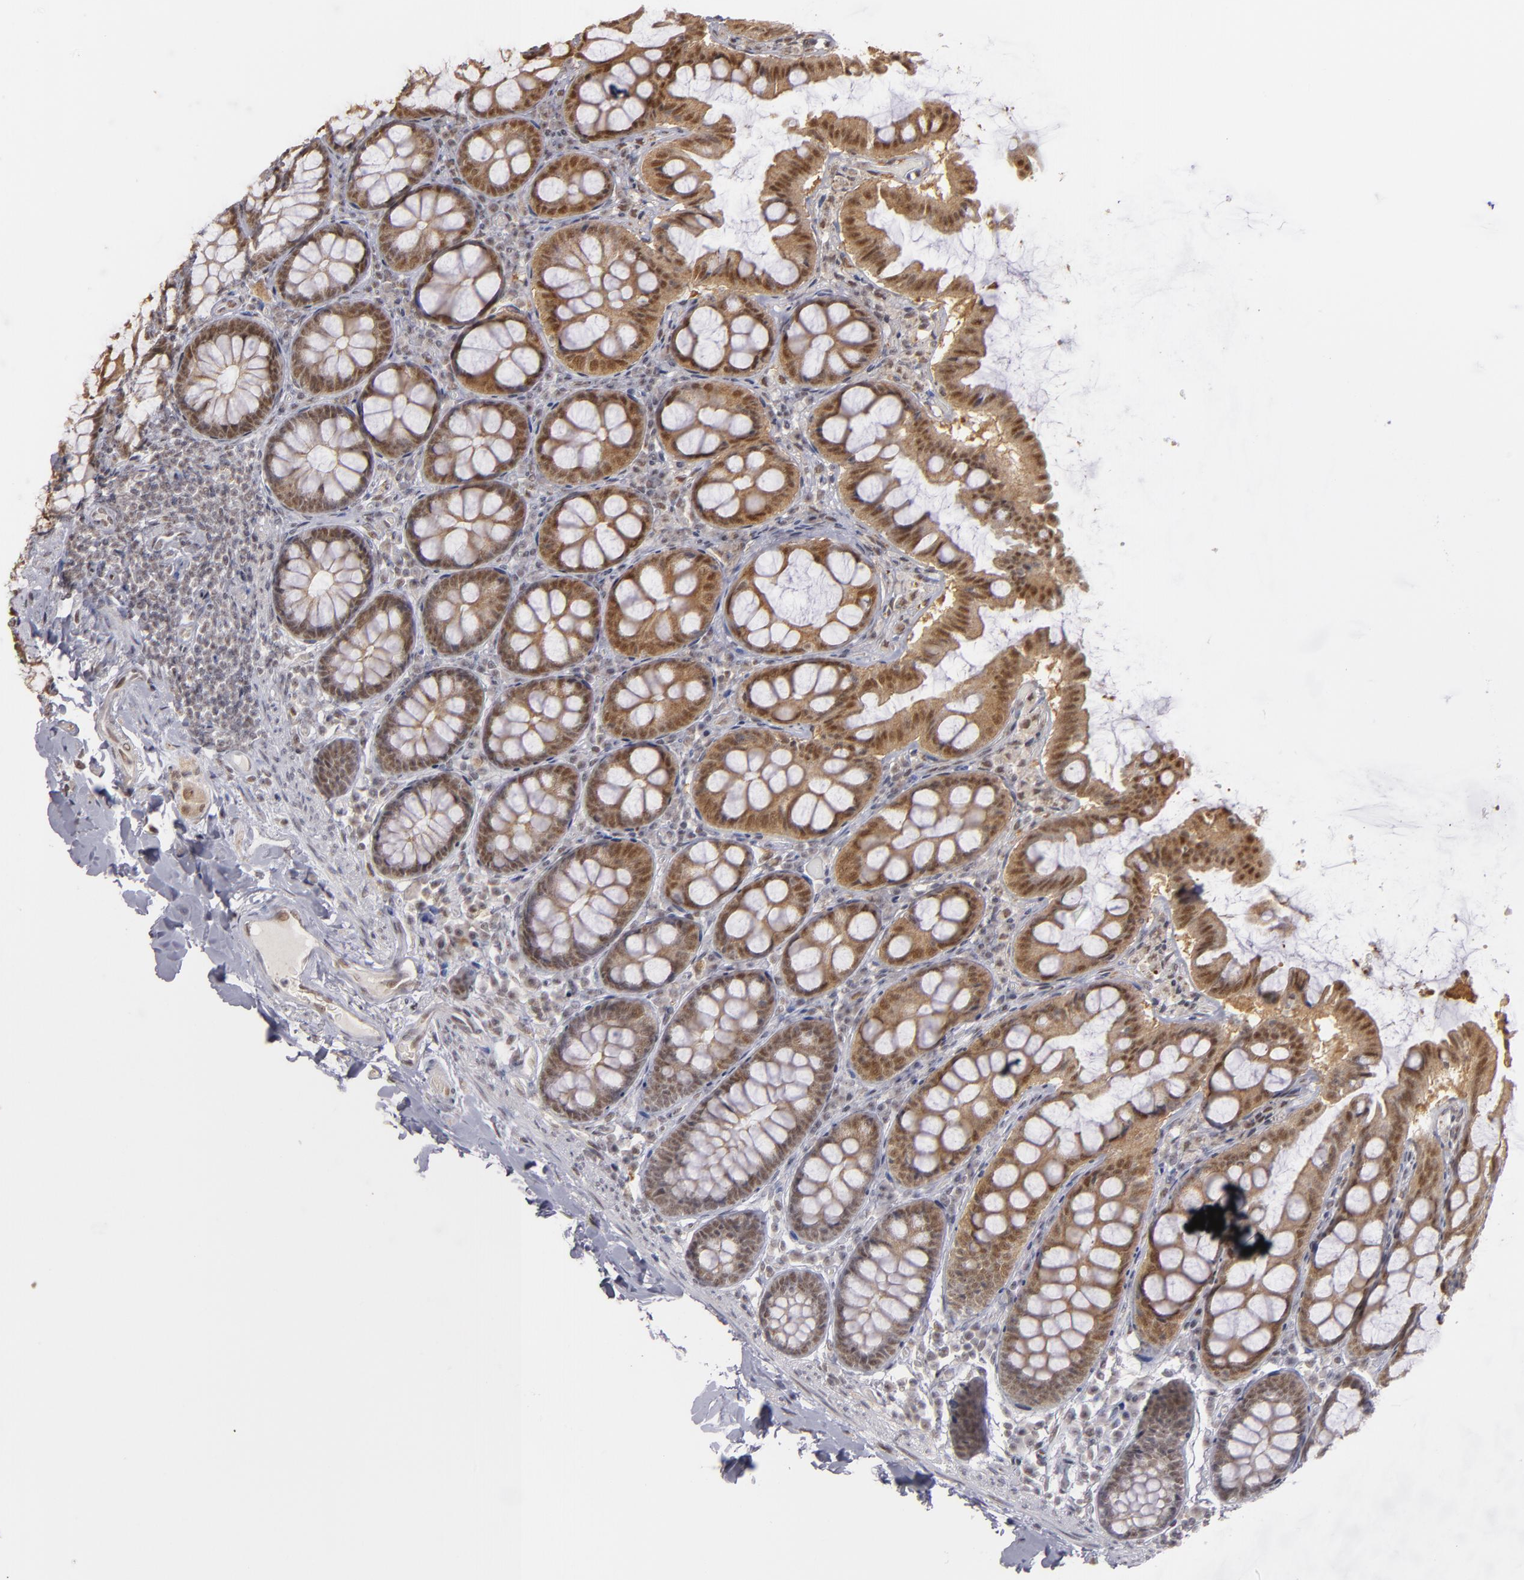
{"staining": {"intensity": "moderate", "quantity": ">75%", "location": "nuclear"}, "tissue": "colon", "cell_type": "Endothelial cells", "image_type": "normal", "snomed": [{"axis": "morphology", "description": "Normal tissue, NOS"}, {"axis": "topography", "description": "Colon"}], "caption": "About >75% of endothelial cells in unremarkable colon display moderate nuclear protein staining as visualized by brown immunohistochemical staining.", "gene": "ZNF75A", "patient": {"sex": "female", "age": 61}}